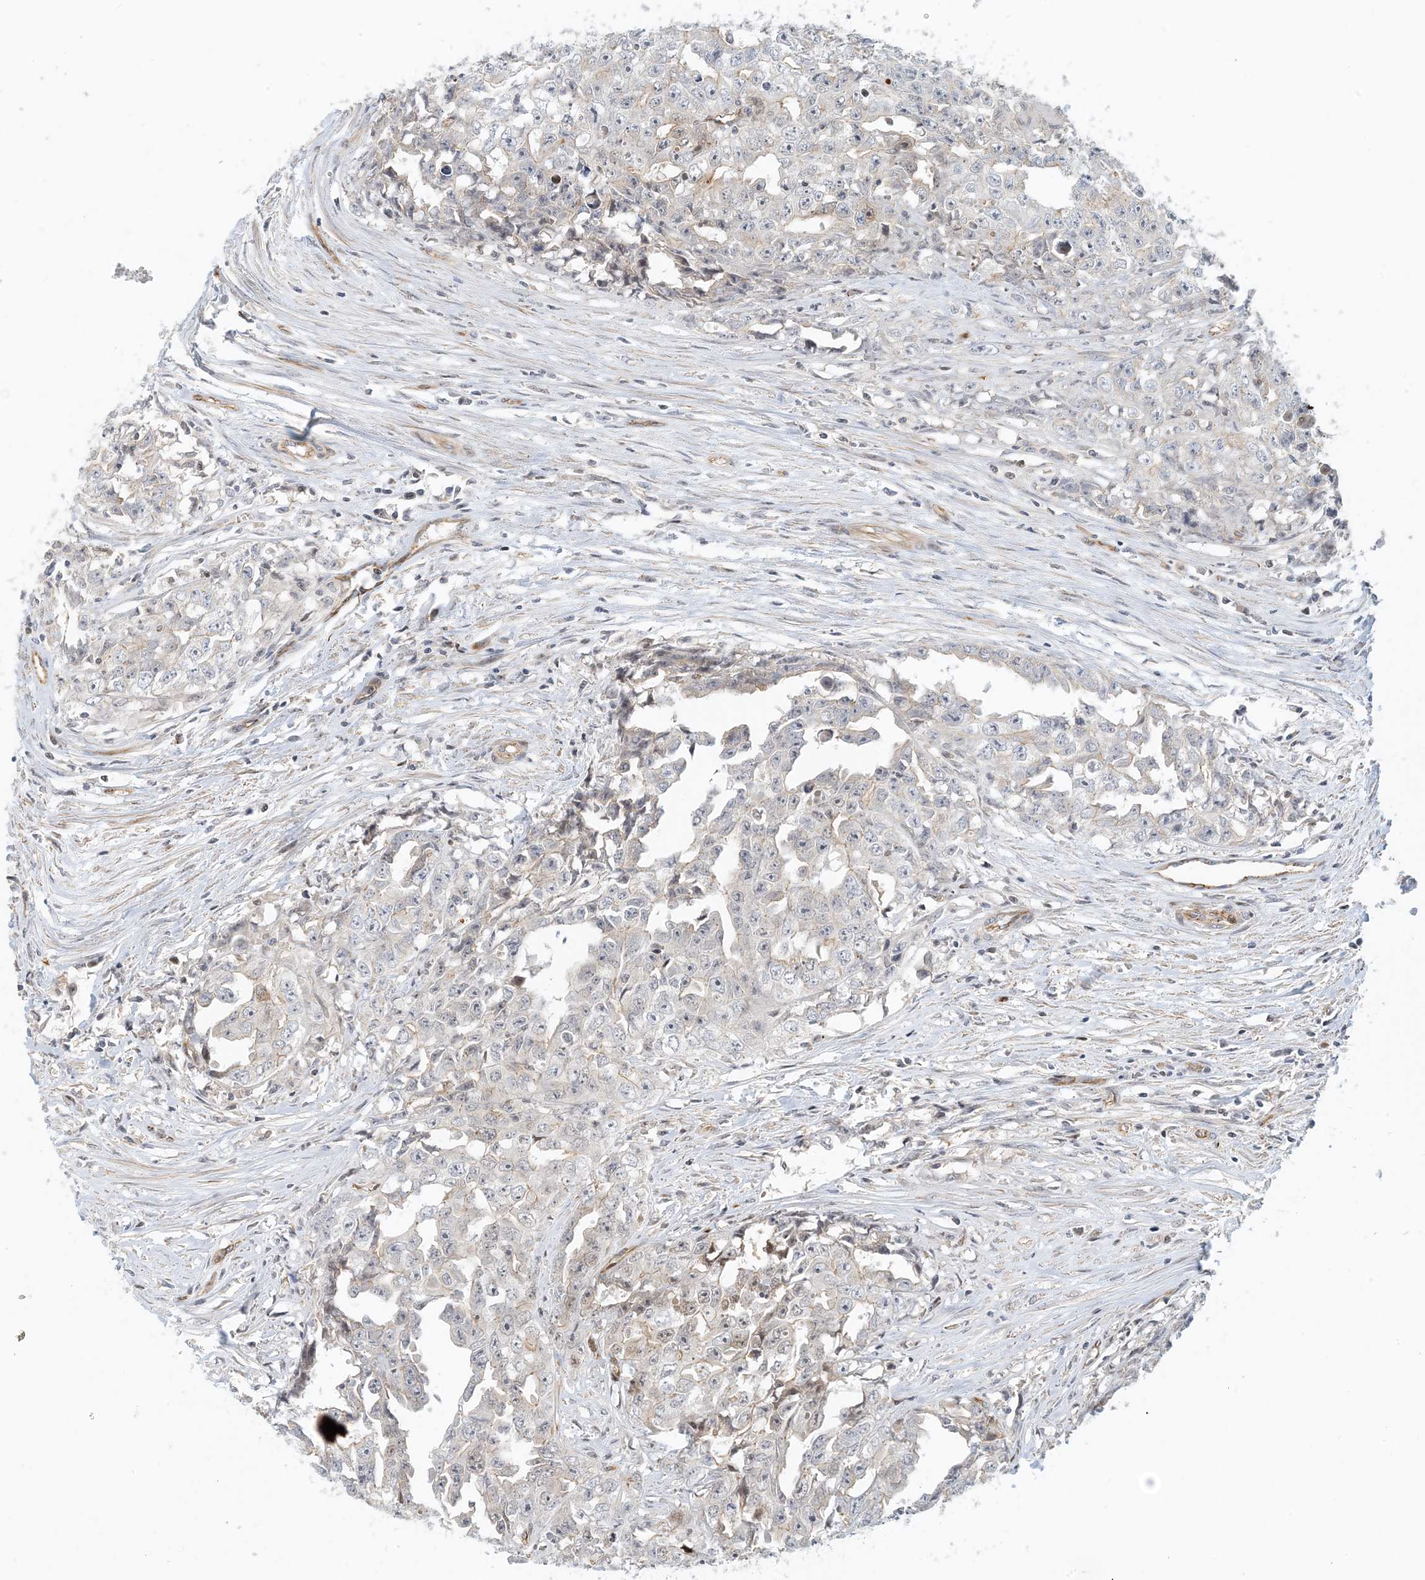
{"staining": {"intensity": "negative", "quantity": "none", "location": "none"}, "tissue": "testis cancer", "cell_type": "Tumor cells", "image_type": "cancer", "snomed": [{"axis": "morphology", "description": "Seminoma, NOS"}, {"axis": "morphology", "description": "Carcinoma, Embryonal, NOS"}, {"axis": "topography", "description": "Testis"}], "caption": "Embryonal carcinoma (testis) stained for a protein using IHC shows no staining tumor cells.", "gene": "MAPKBP1", "patient": {"sex": "male", "age": 43}}